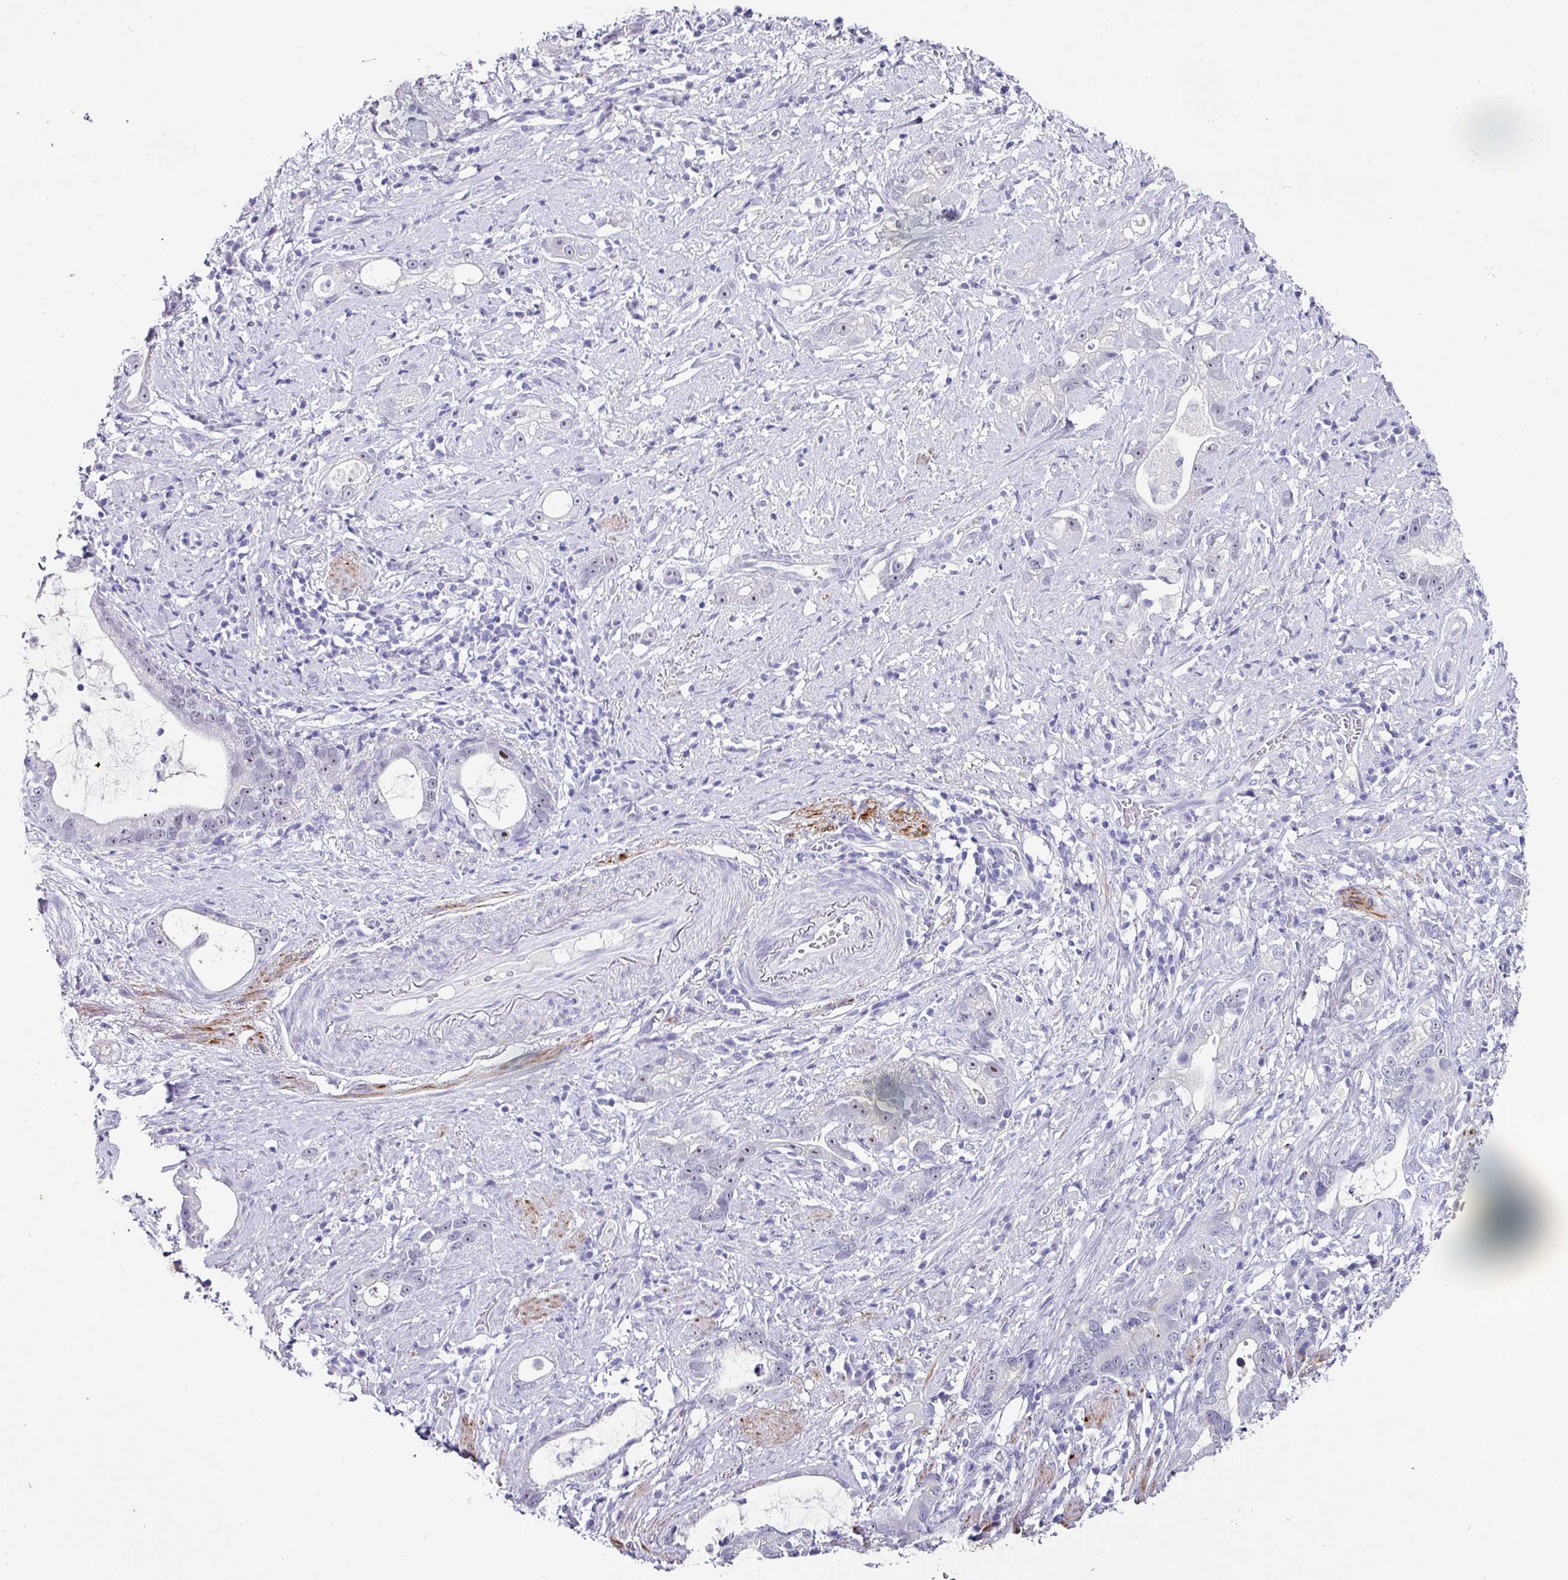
{"staining": {"intensity": "negative", "quantity": "none", "location": "none"}, "tissue": "stomach cancer", "cell_type": "Tumor cells", "image_type": "cancer", "snomed": [{"axis": "morphology", "description": "Adenocarcinoma, NOS"}, {"axis": "topography", "description": "Stomach"}], "caption": "This is a histopathology image of IHC staining of stomach adenocarcinoma, which shows no expression in tumor cells. (DAB (3,3'-diaminobenzidine) immunohistochemistry (IHC), high magnification).", "gene": "TRA2A", "patient": {"sex": "male", "age": 55}}